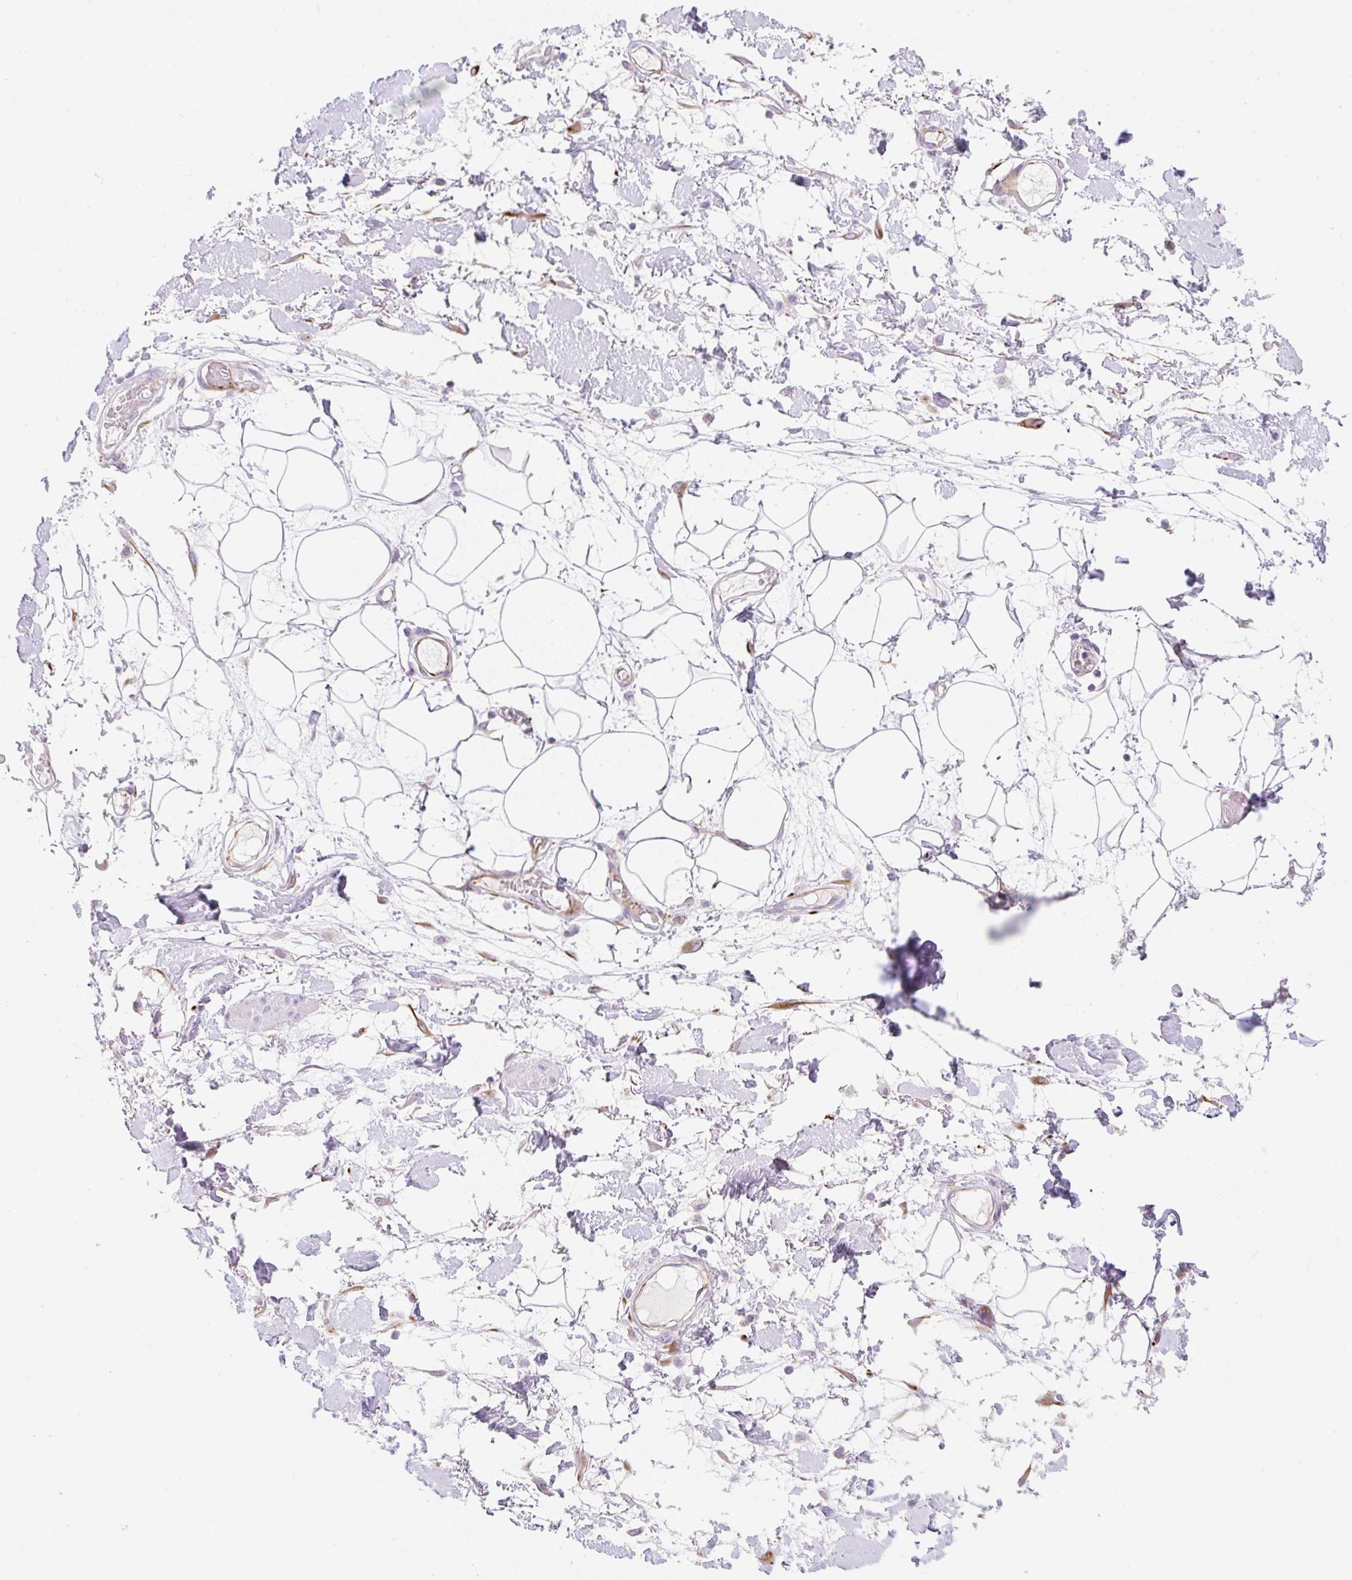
{"staining": {"intensity": "negative", "quantity": "none", "location": "none"}, "tissue": "adipose tissue", "cell_type": "Adipocytes", "image_type": "normal", "snomed": [{"axis": "morphology", "description": "Normal tissue, NOS"}, {"axis": "topography", "description": "Vulva"}, {"axis": "topography", "description": "Peripheral nerve tissue"}], "caption": "Immunohistochemistry micrograph of unremarkable human adipose tissue stained for a protein (brown), which shows no expression in adipocytes.", "gene": "ZNF689", "patient": {"sex": "female", "age": 68}}